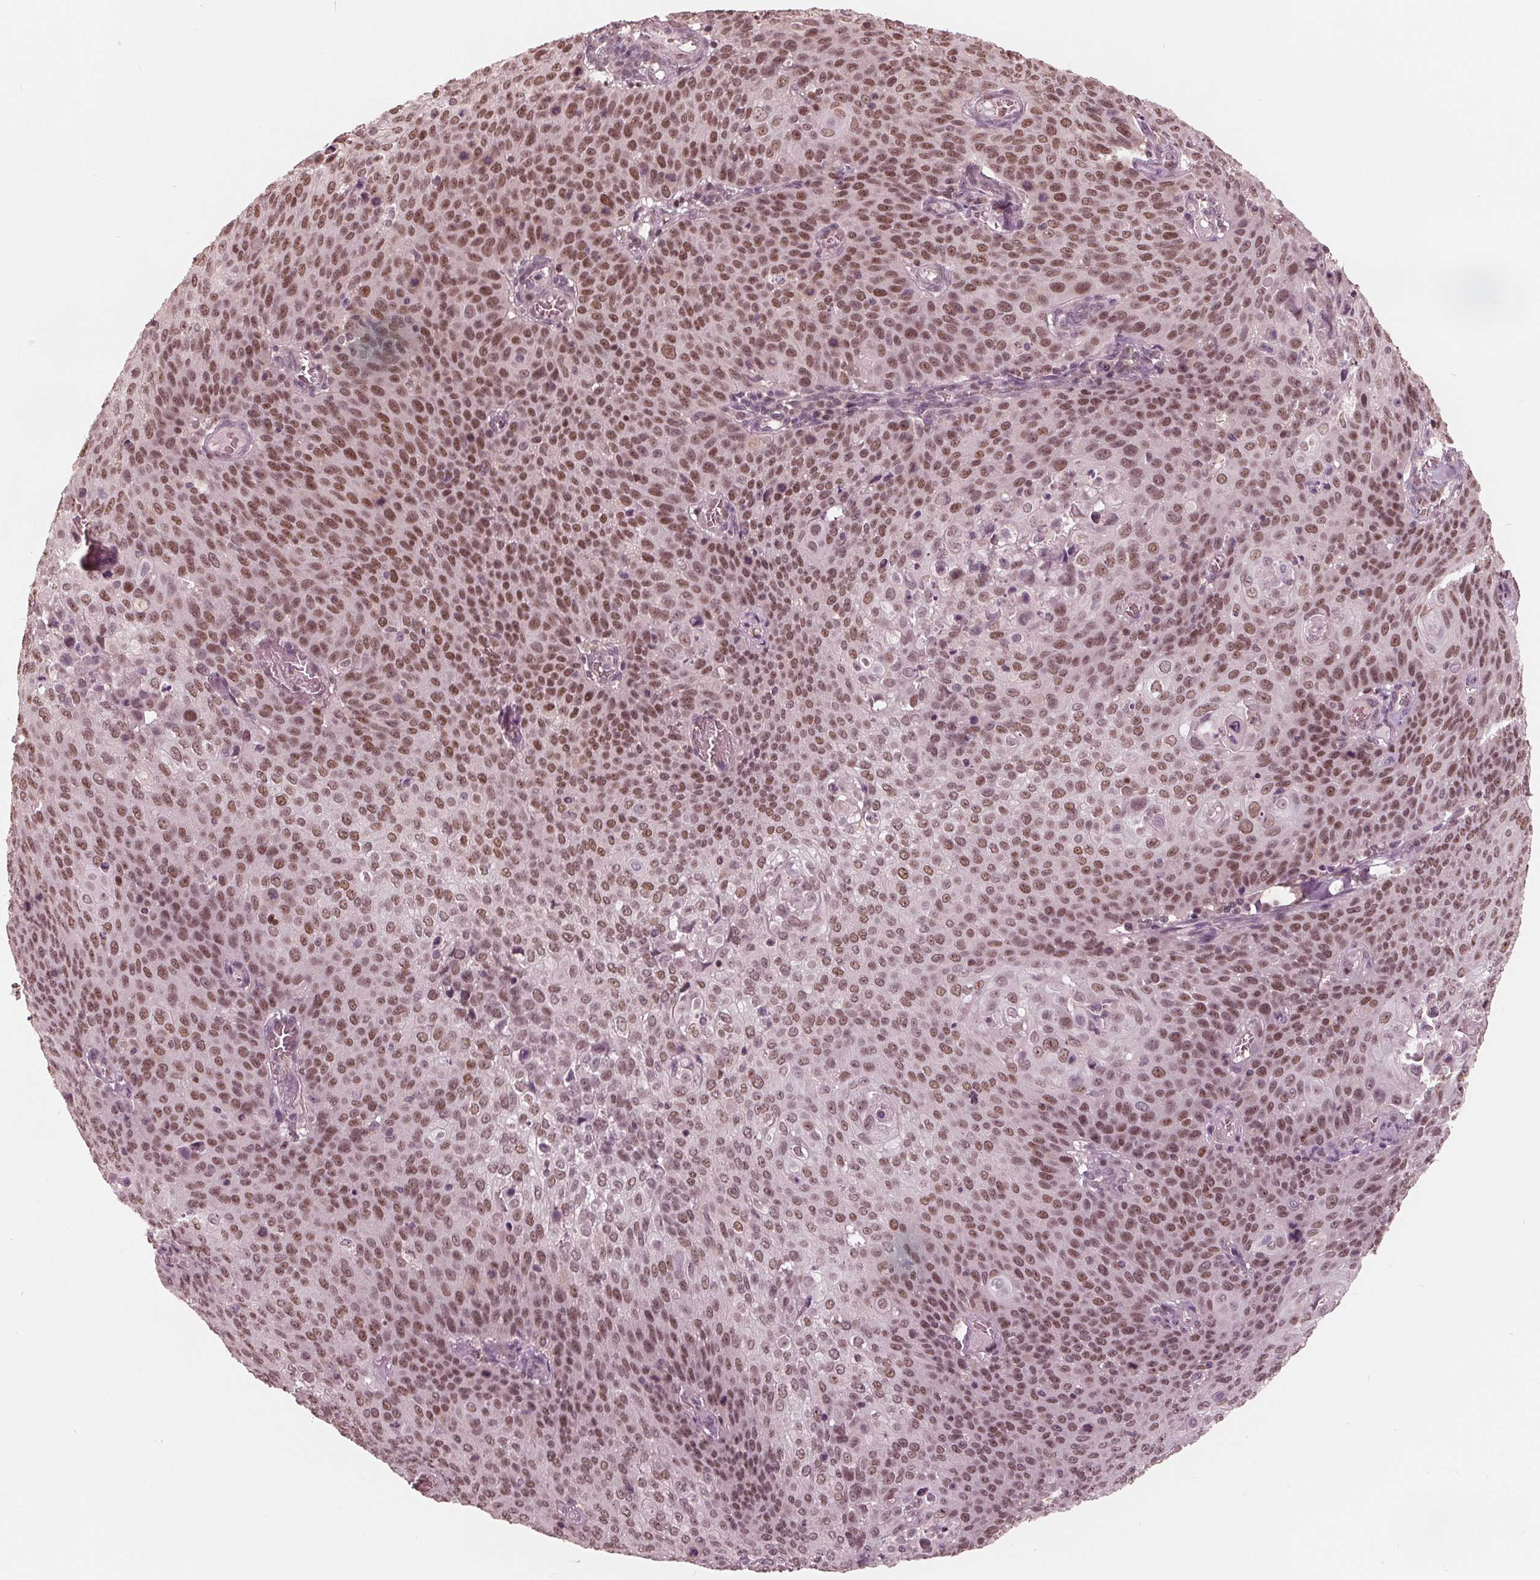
{"staining": {"intensity": "moderate", "quantity": ">75%", "location": "nuclear"}, "tissue": "cervical cancer", "cell_type": "Tumor cells", "image_type": "cancer", "snomed": [{"axis": "morphology", "description": "Squamous cell carcinoma, NOS"}, {"axis": "topography", "description": "Cervix"}], "caption": "The photomicrograph shows a brown stain indicating the presence of a protein in the nuclear of tumor cells in squamous cell carcinoma (cervical).", "gene": "HIRIP3", "patient": {"sex": "female", "age": 65}}